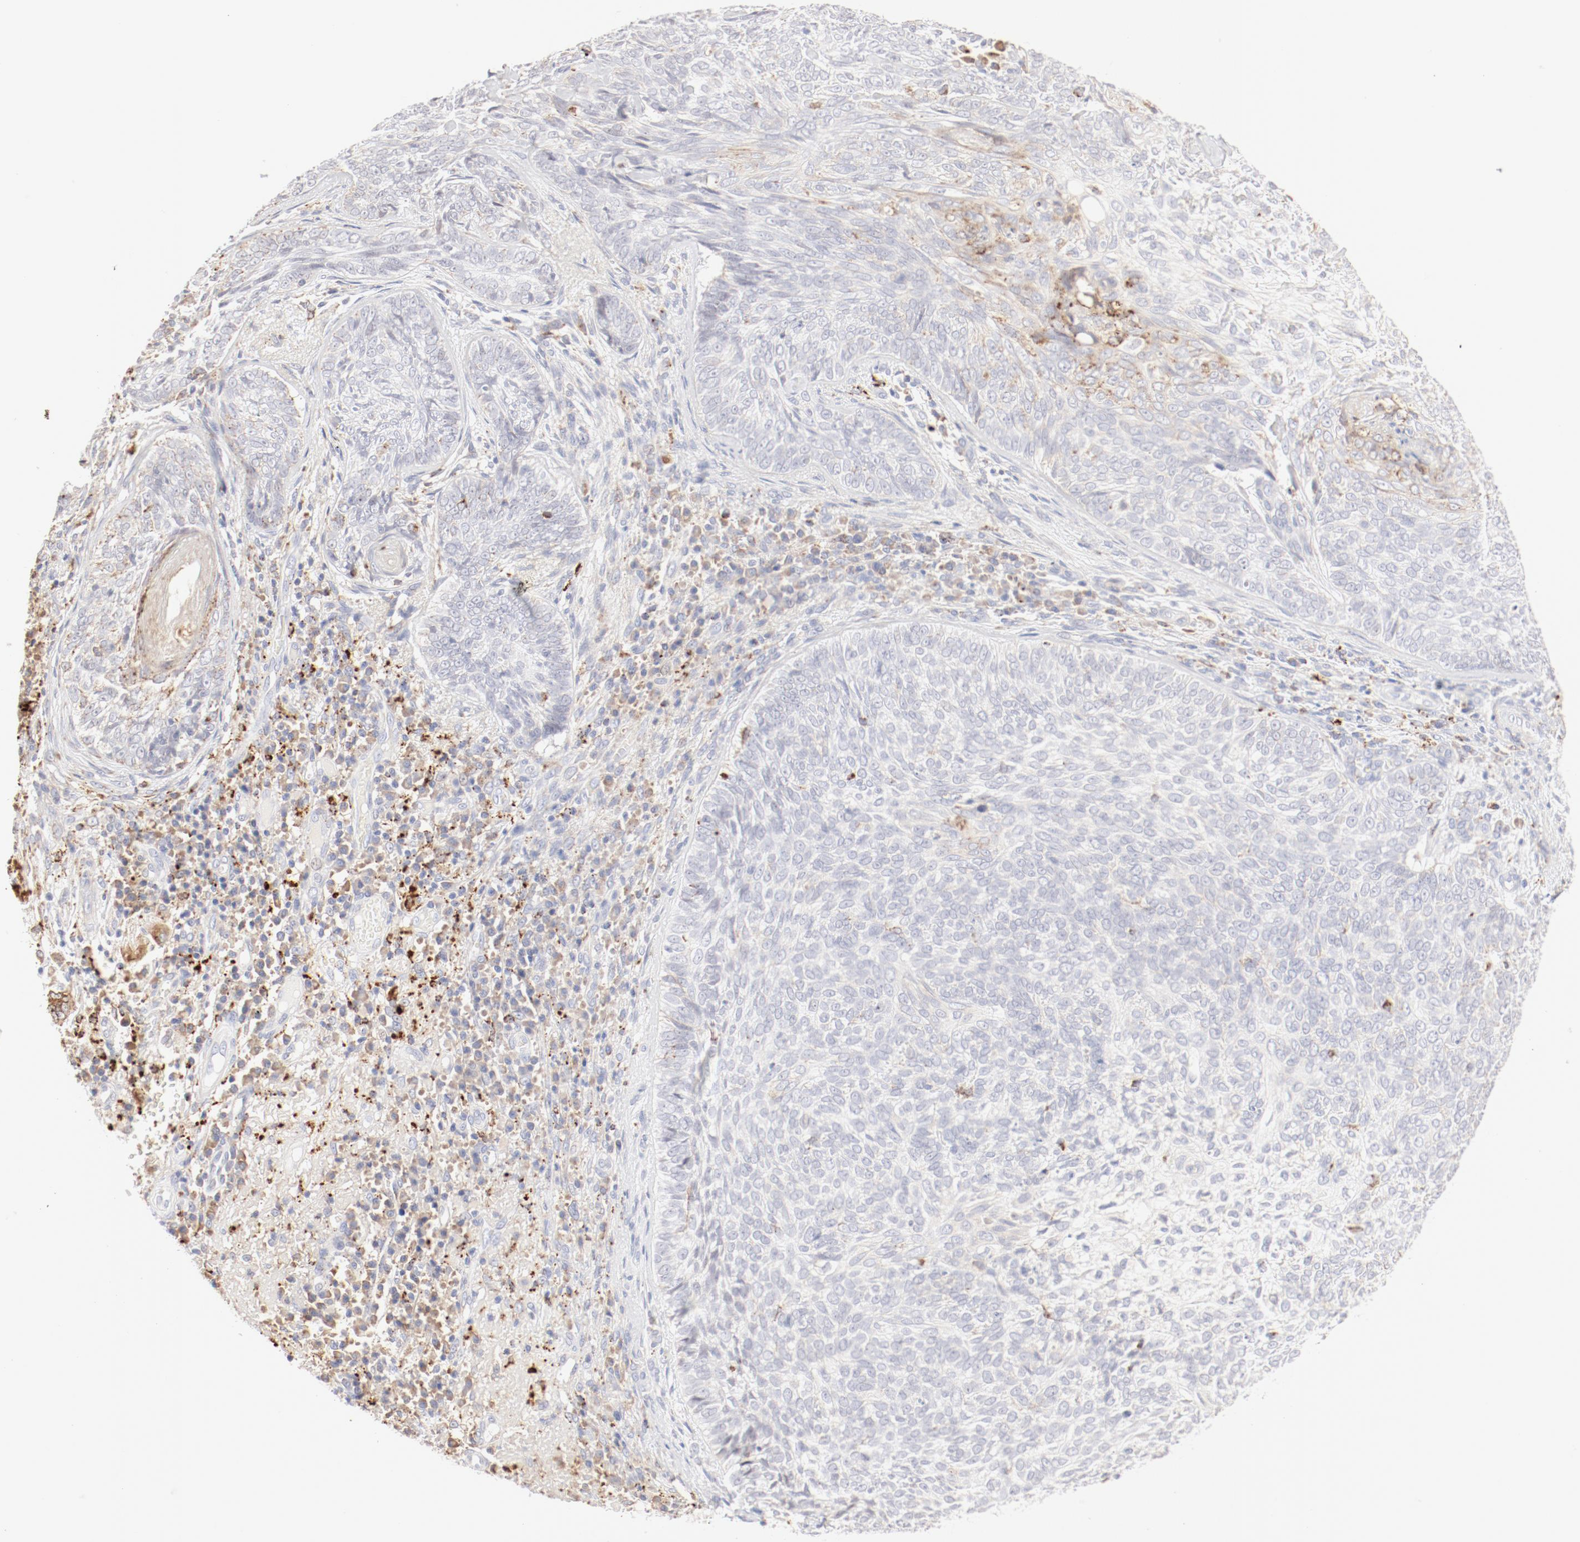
{"staining": {"intensity": "negative", "quantity": "none", "location": "none"}, "tissue": "skin cancer", "cell_type": "Tumor cells", "image_type": "cancer", "snomed": [{"axis": "morphology", "description": "Basal cell carcinoma"}, {"axis": "topography", "description": "Skin"}], "caption": "This histopathology image is of skin cancer (basal cell carcinoma) stained with immunohistochemistry to label a protein in brown with the nuclei are counter-stained blue. There is no positivity in tumor cells.", "gene": "CTSH", "patient": {"sex": "male", "age": 72}}